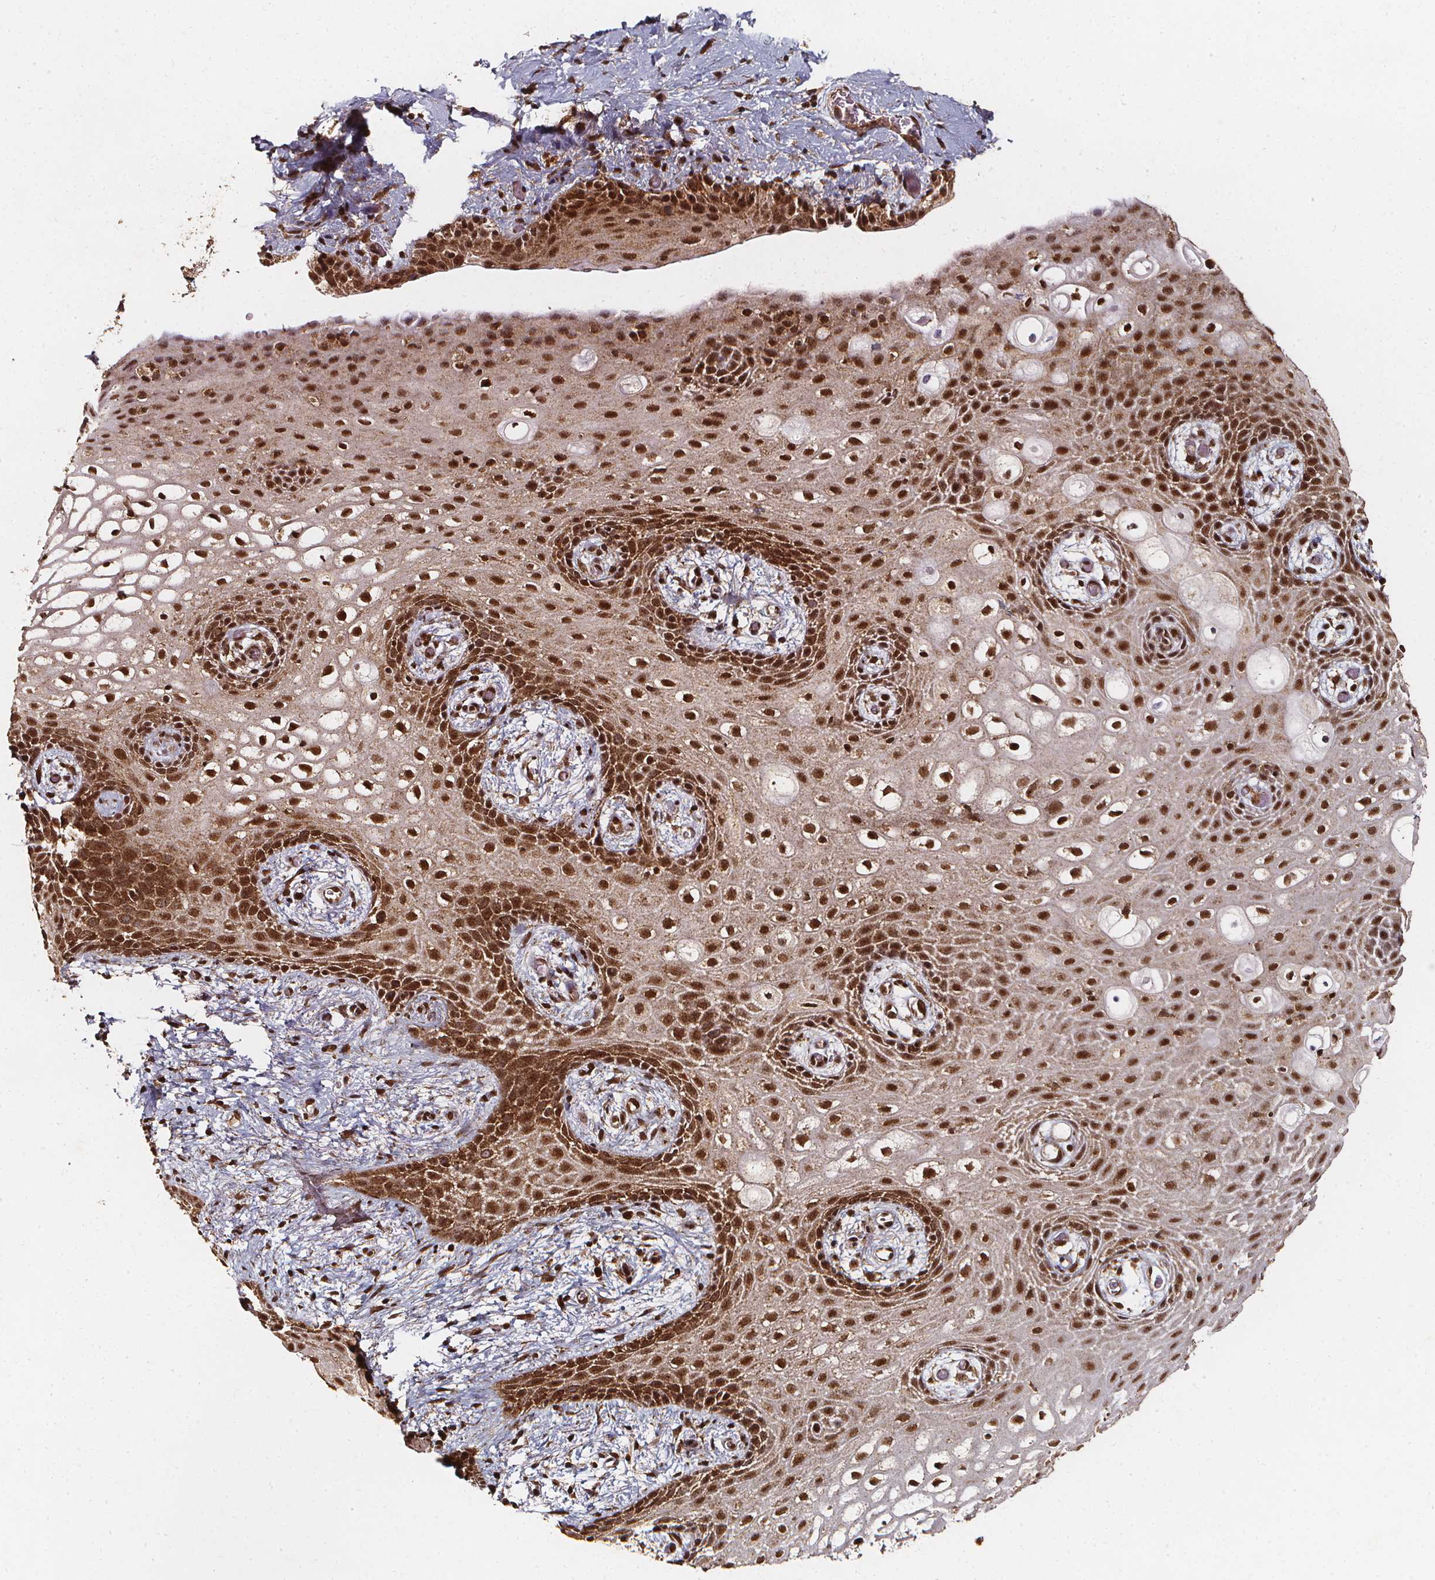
{"staining": {"intensity": "strong", "quantity": ">75%", "location": "cytoplasmic/membranous,nuclear"}, "tissue": "skin", "cell_type": "Epidermal cells", "image_type": "normal", "snomed": [{"axis": "morphology", "description": "Normal tissue, NOS"}, {"axis": "topography", "description": "Anal"}], "caption": "Brown immunohistochemical staining in benign skin exhibits strong cytoplasmic/membranous,nuclear staining in about >75% of epidermal cells.", "gene": "SMN1", "patient": {"sex": "female", "age": 46}}